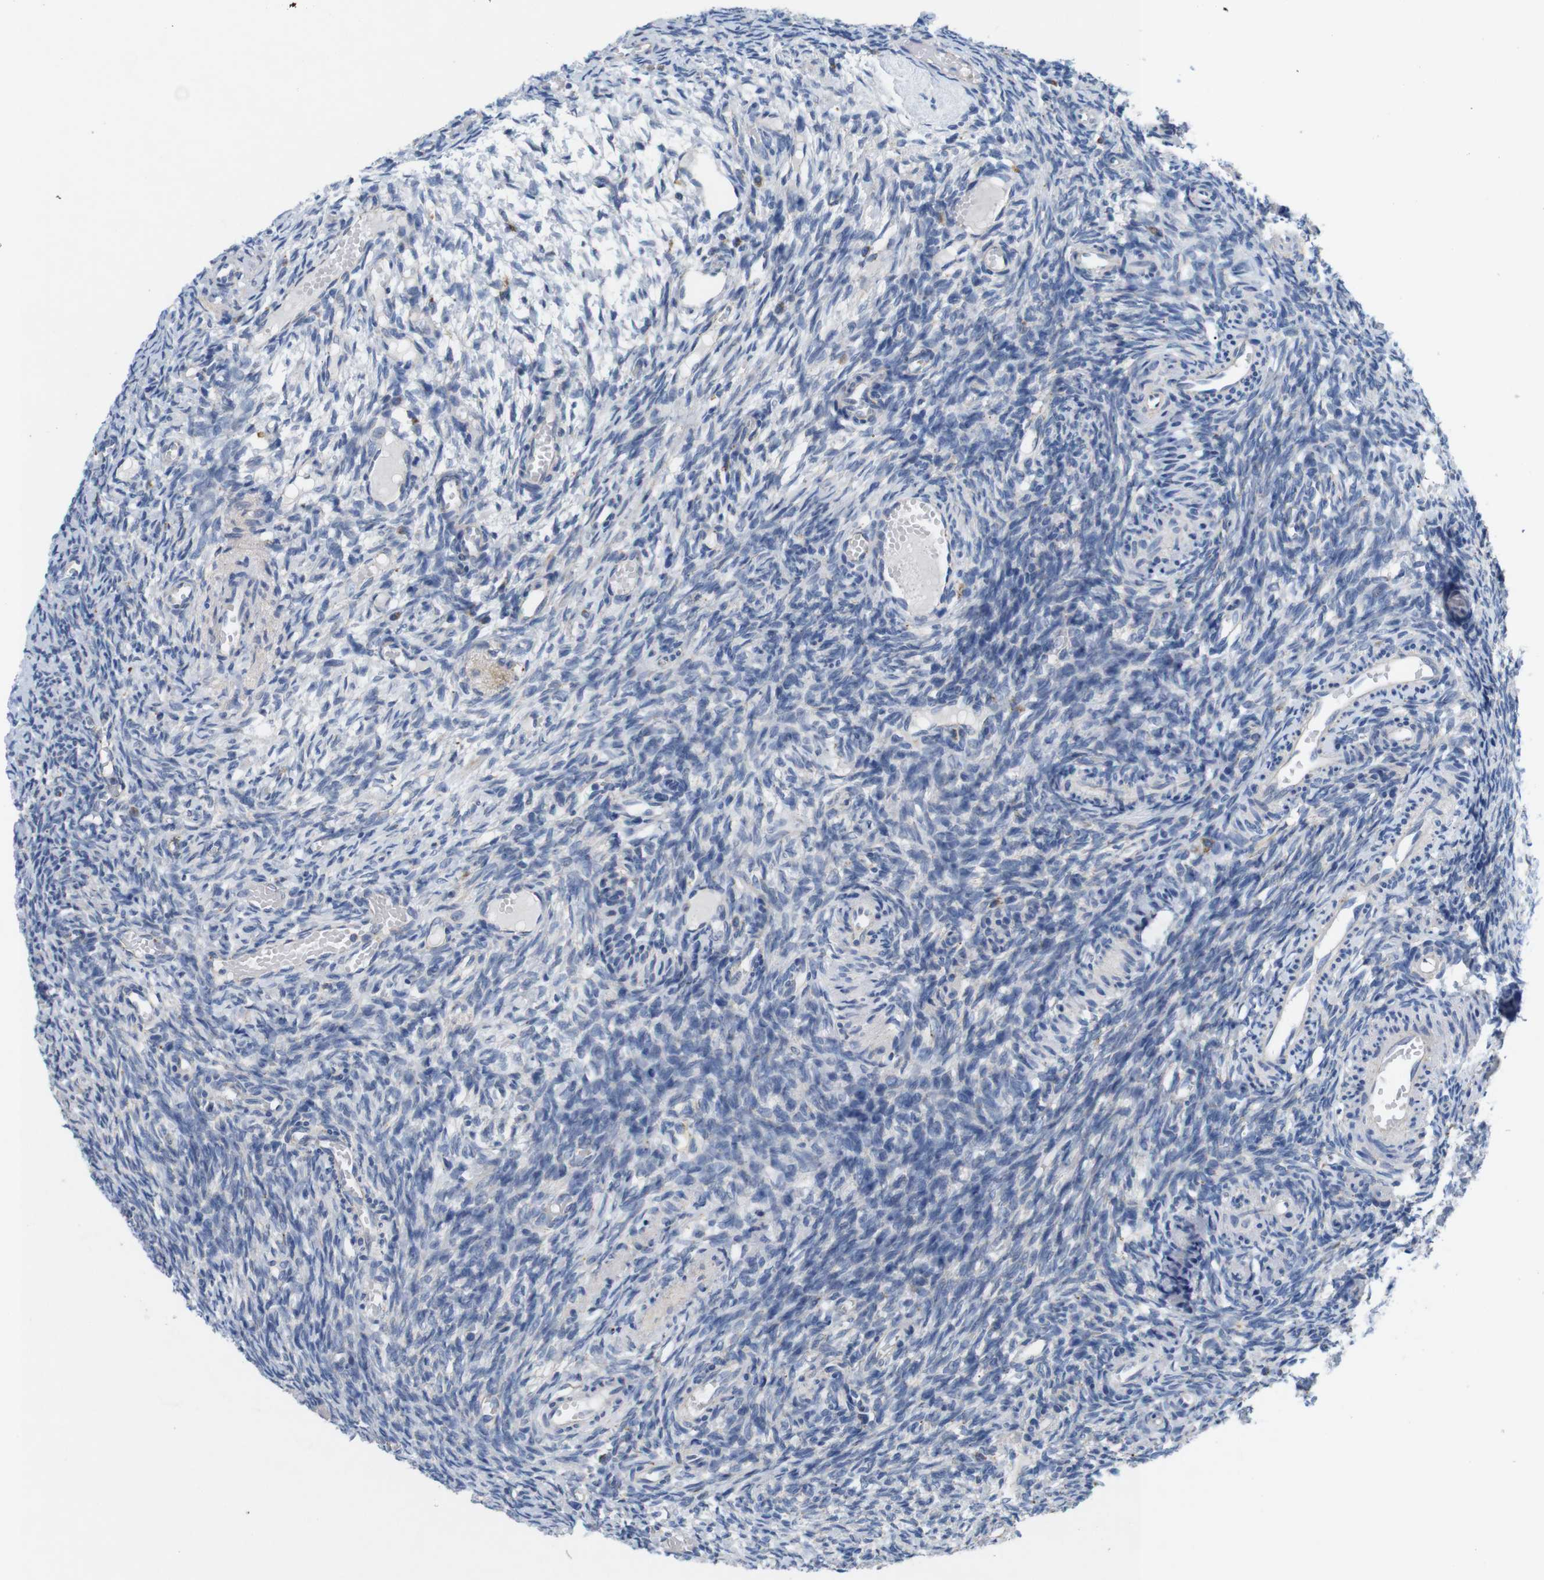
{"staining": {"intensity": "moderate", "quantity": ">75%", "location": "cytoplasmic/membranous"}, "tissue": "ovary", "cell_type": "Follicle cells", "image_type": "normal", "snomed": [{"axis": "morphology", "description": "Normal tissue, NOS"}, {"axis": "topography", "description": "Ovary"}], "caption": "Immunohistochemistry (IHC) photomicrograph of unremarkable ovary stained for a protein (brown), which displays medium levels of moderate cytoplasmic/membranous positivity in approximately >75% of follicle cells.", "gene": "F2RL1", "patient": {"sex": "female", "age": 35}}